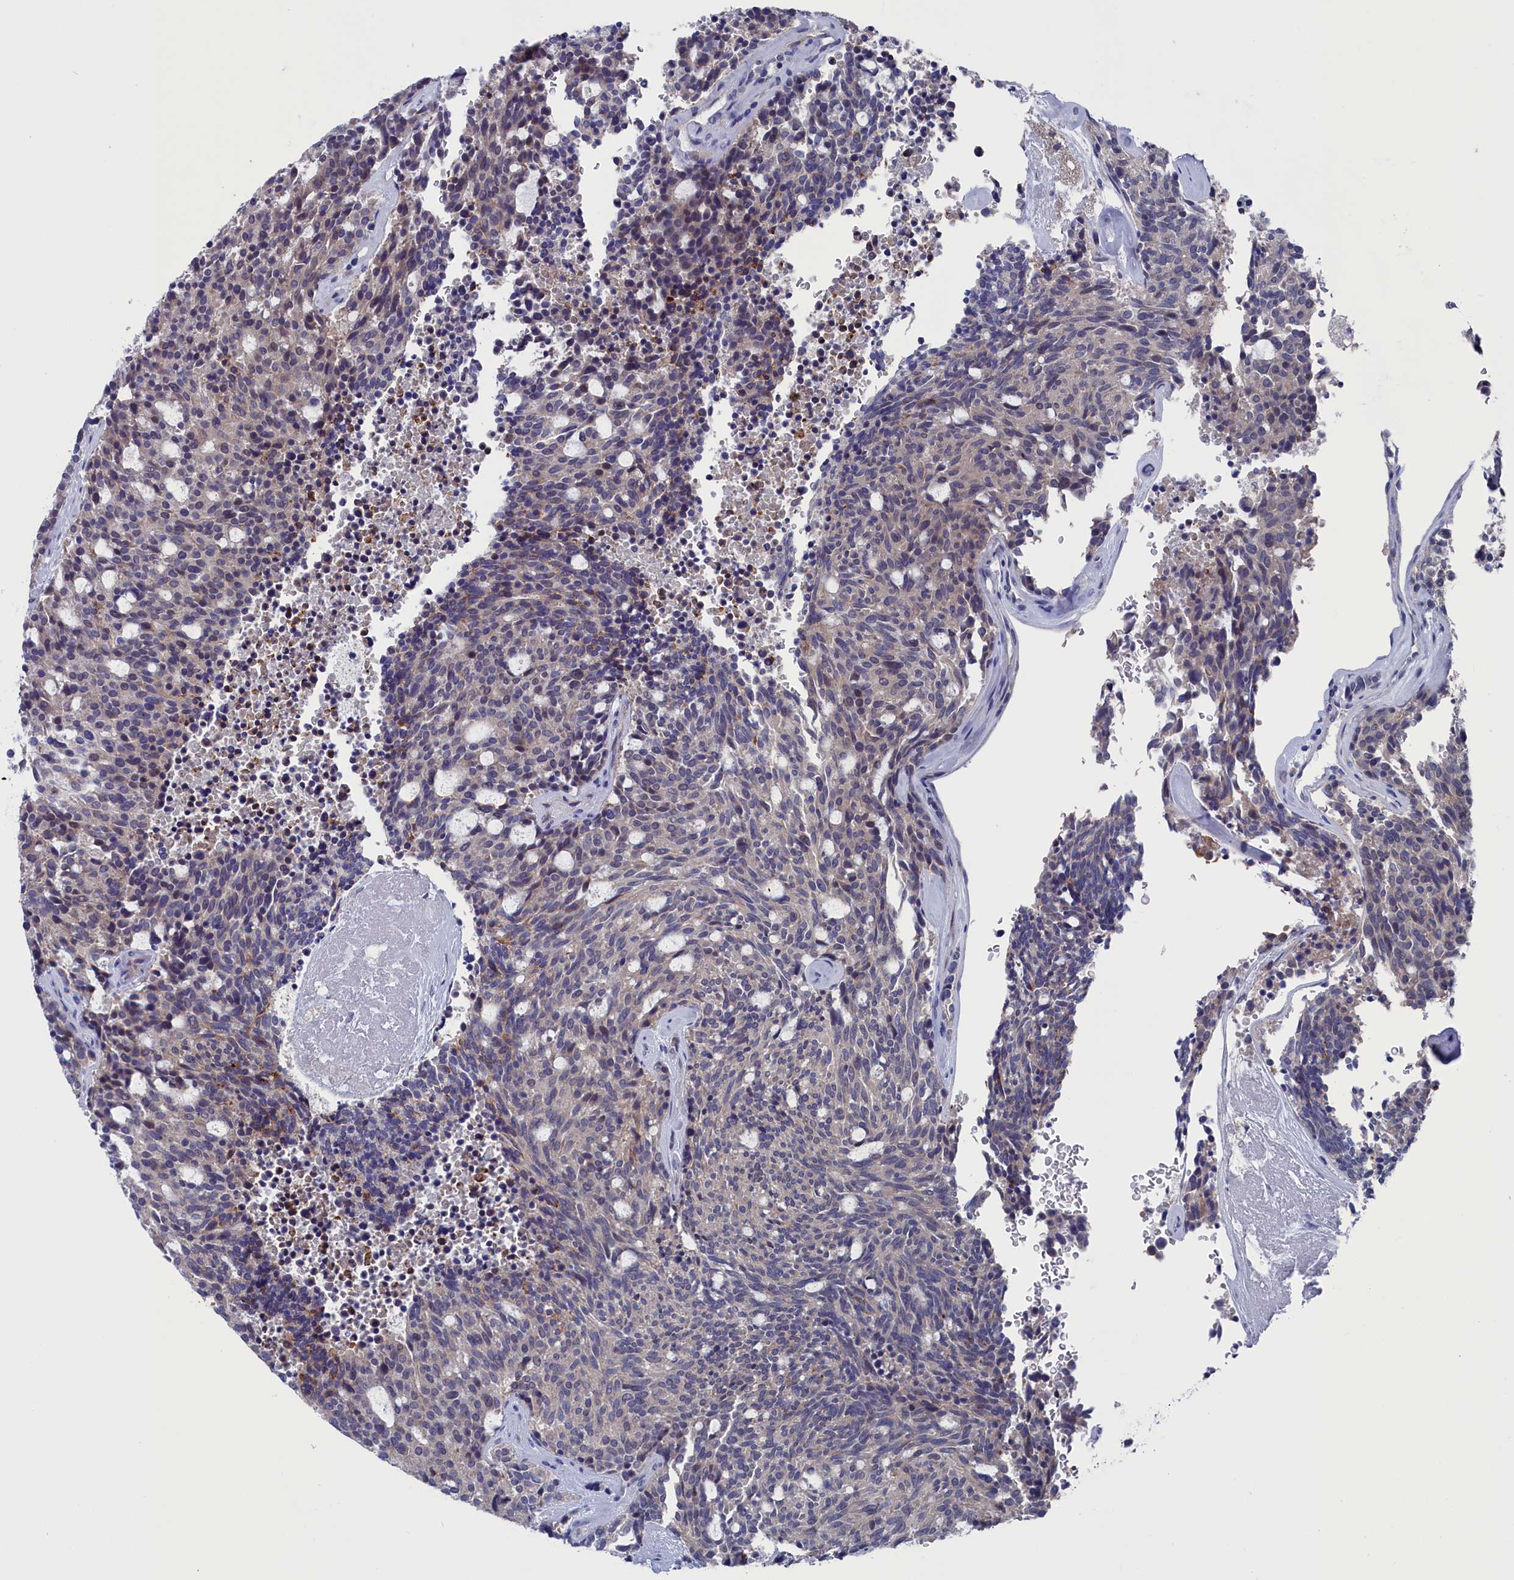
{"staining": {"intensity": "weak", "quantity": "<25%", "location": "cytoplasmic/membranous"}, "tissue": "carcinoid", "cell_type": "Tumor cells", "image_type": "cancer", "snomed": [{"axis": "morphology", "description": "Carcinoid, malignant, NOS"}, {"axis": "topography", "description": "Pancreas"}], "caption": "Tumor cells are negative for brown protein staining in carcinoid. The staining was performed using DAB (3,3'-diaminobenzidine) to visualize the protein expression in brown, while the nuclei were stained in blue with hematoxylin (Magnification: 20x).", "gene": "SPATA13", "patient": {"sex": "female", "age": 54}}